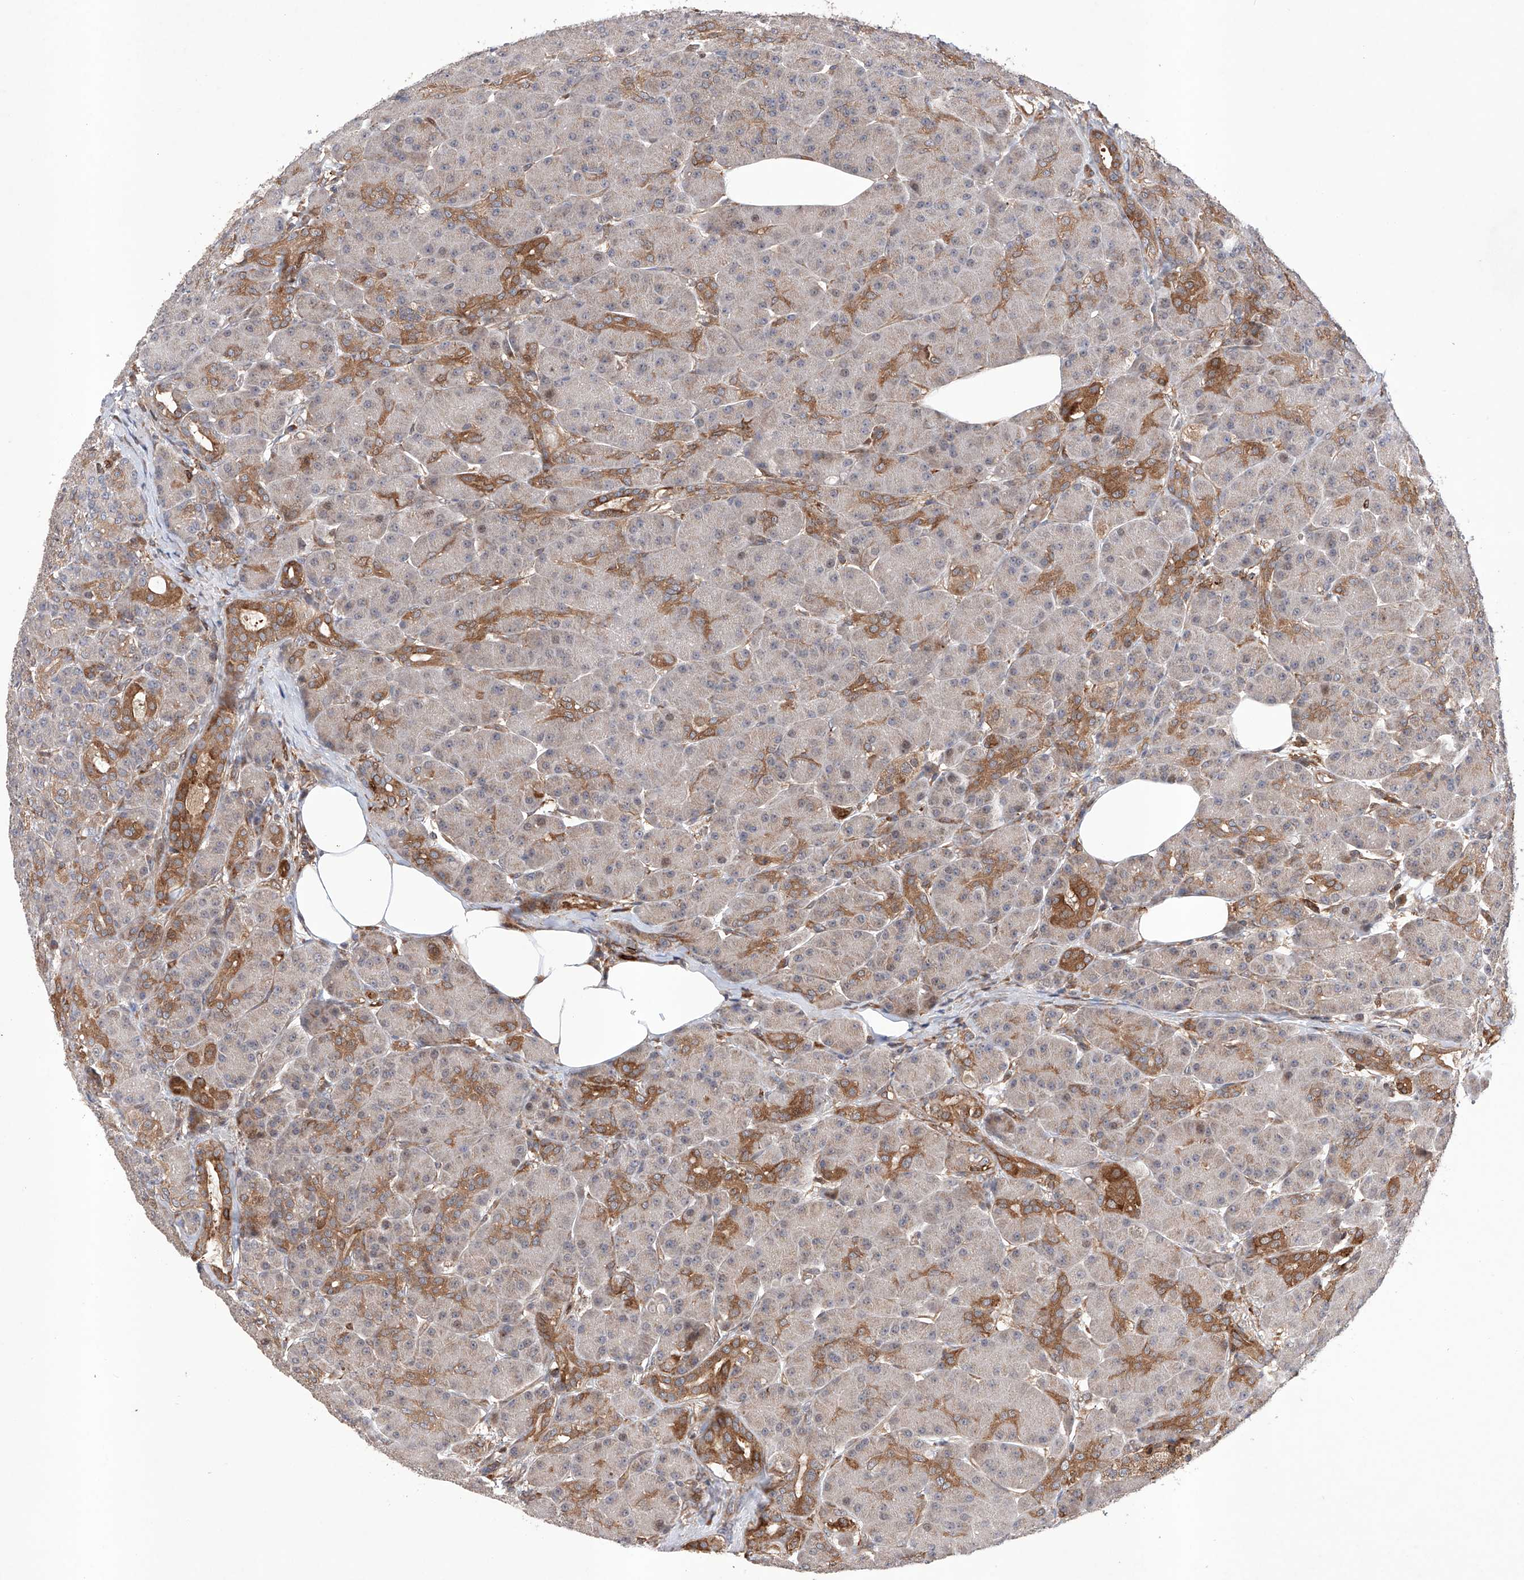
{"staining": {"intensity": "strong", "quantity": "25%-75%", "location": "cytoplasmic/membranous"}, "tissue": "pancreas", "cell_type": "Exocrine glandular cells", "image_type": "normal", "snomed": [{"axis": "morphology", "description": "Normal tissue, NOS"}, {"axis": "topography", "description": "Pancreas"}], "caption": "DAB (3,3'-diaminobenzidine) immunohistochemical staining of benign human pancreas exhibits strong cytoplasmic/membranous protein positivity in about 25%-75% of exocrine glandular cells. Nuclei are stained in blue.", "gene": "TIMM23", "patient": {"sex": "male", "age": 63}}